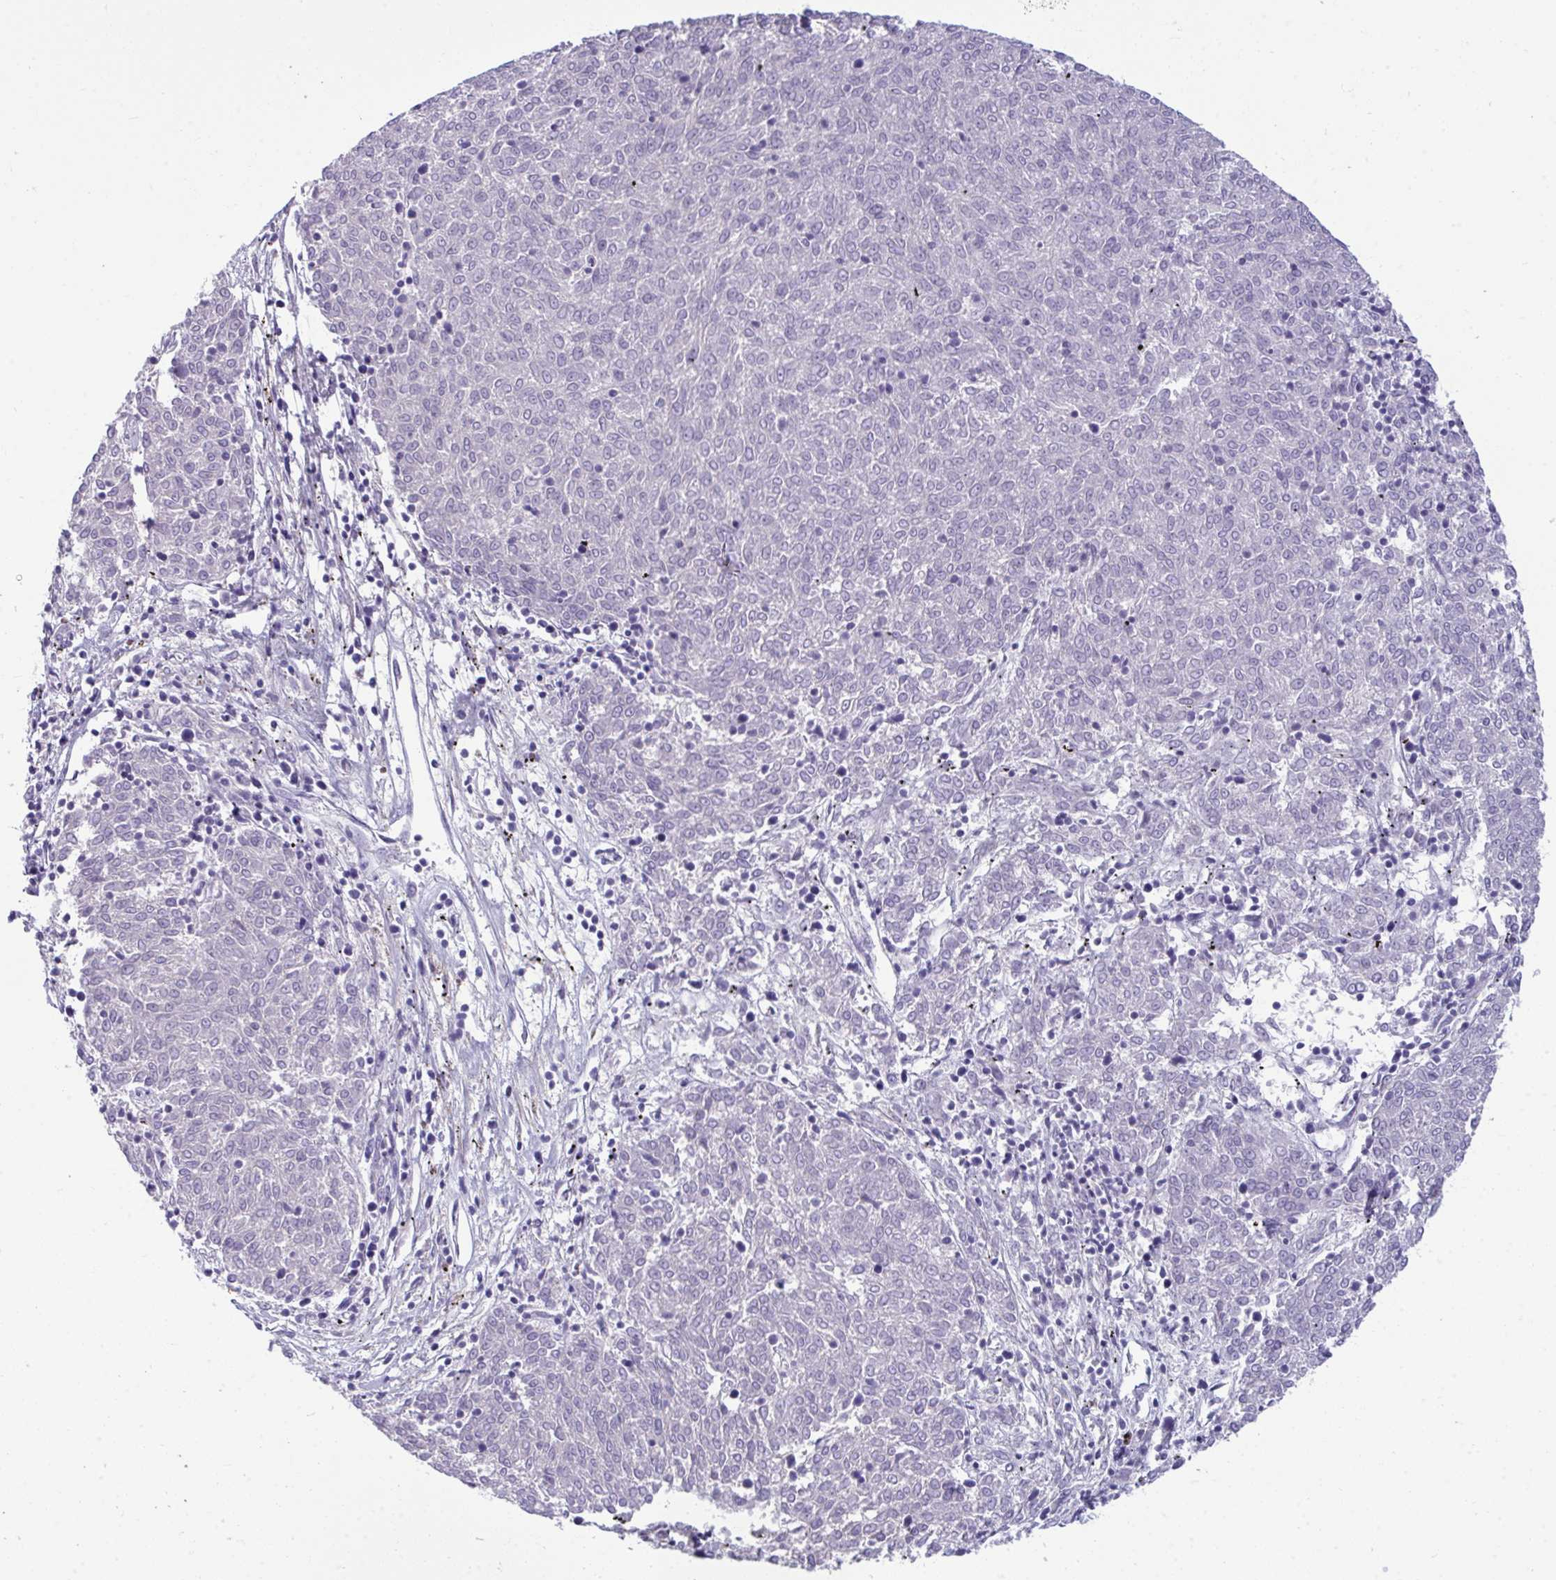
{"staining": {"intensity": "negative", "quantity": "none", "location": "none"}, "tissue": "melanoma", "cell_type": "Tumor cells", "image_type": "cancer", "snomed": [{"axis": "morphology", "description": "Malignant melanoma, NOS"}, {"axis": "topography", "description": "Skin"}], "caption": "Tumor cells are negative for brown protein staining in malignant melanoma.", "gene": "PIGZ", "patient": {"sex": "female", "age": 72}}